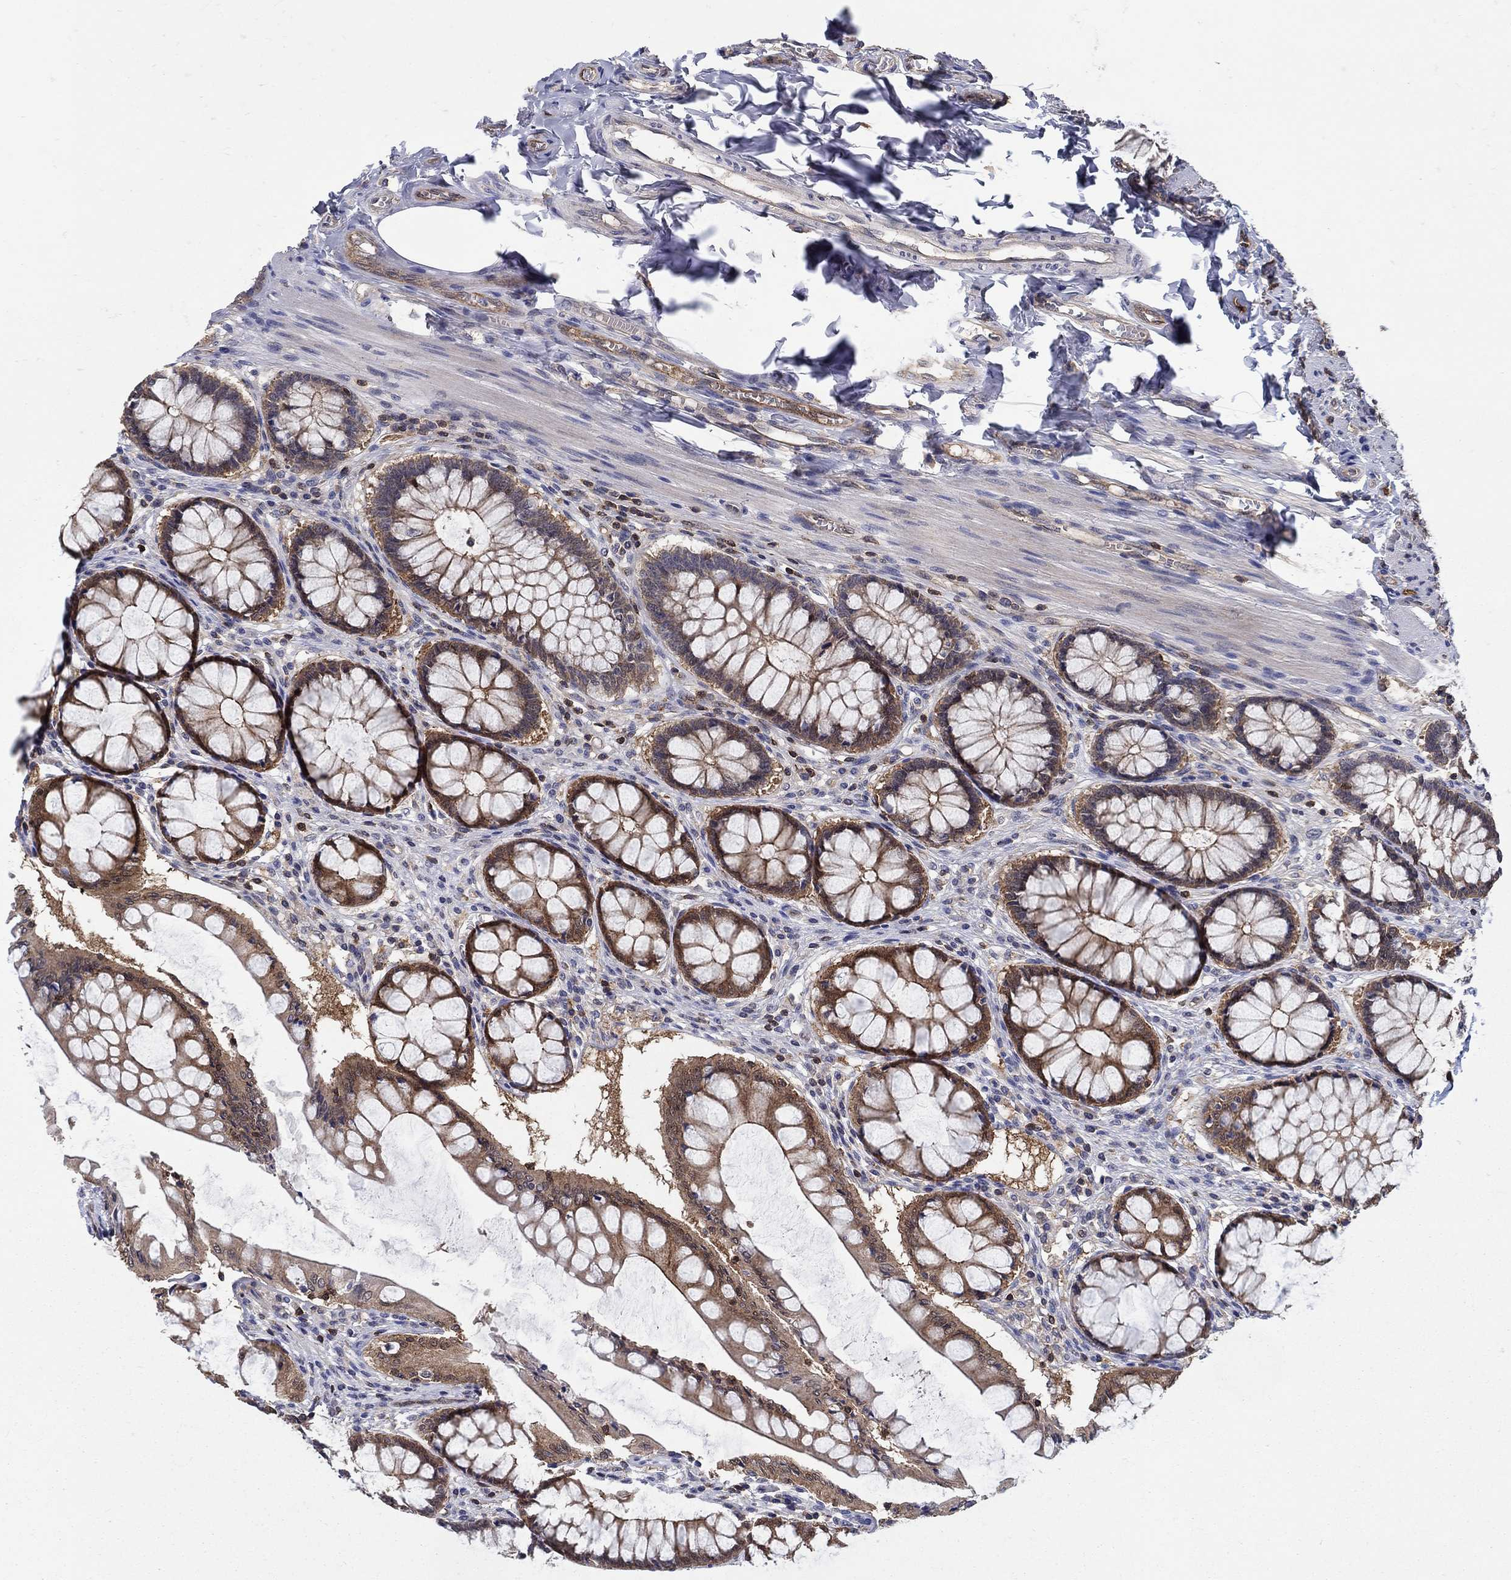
{"staining": {"intensity": "moderate", "quantity": "25%-75%", "location": "cytoplasmic/membranous"}, "tissue": "colon", "cell_type": "Endothelial cells", "image_type": "normal", "snomed": [{"axis": "morphology", "description": "Normal tissue, NOS"}, {"axis": "topography", "description": "Colon"}], "caption": "Colon stained for a protein (brown) reveals moderate cytoplasmic/membranous positive staining in approximately 25%-75% of endothelial cells.", "gene": "AGFG2", "patient": {"sex": "female", "age": 65}}